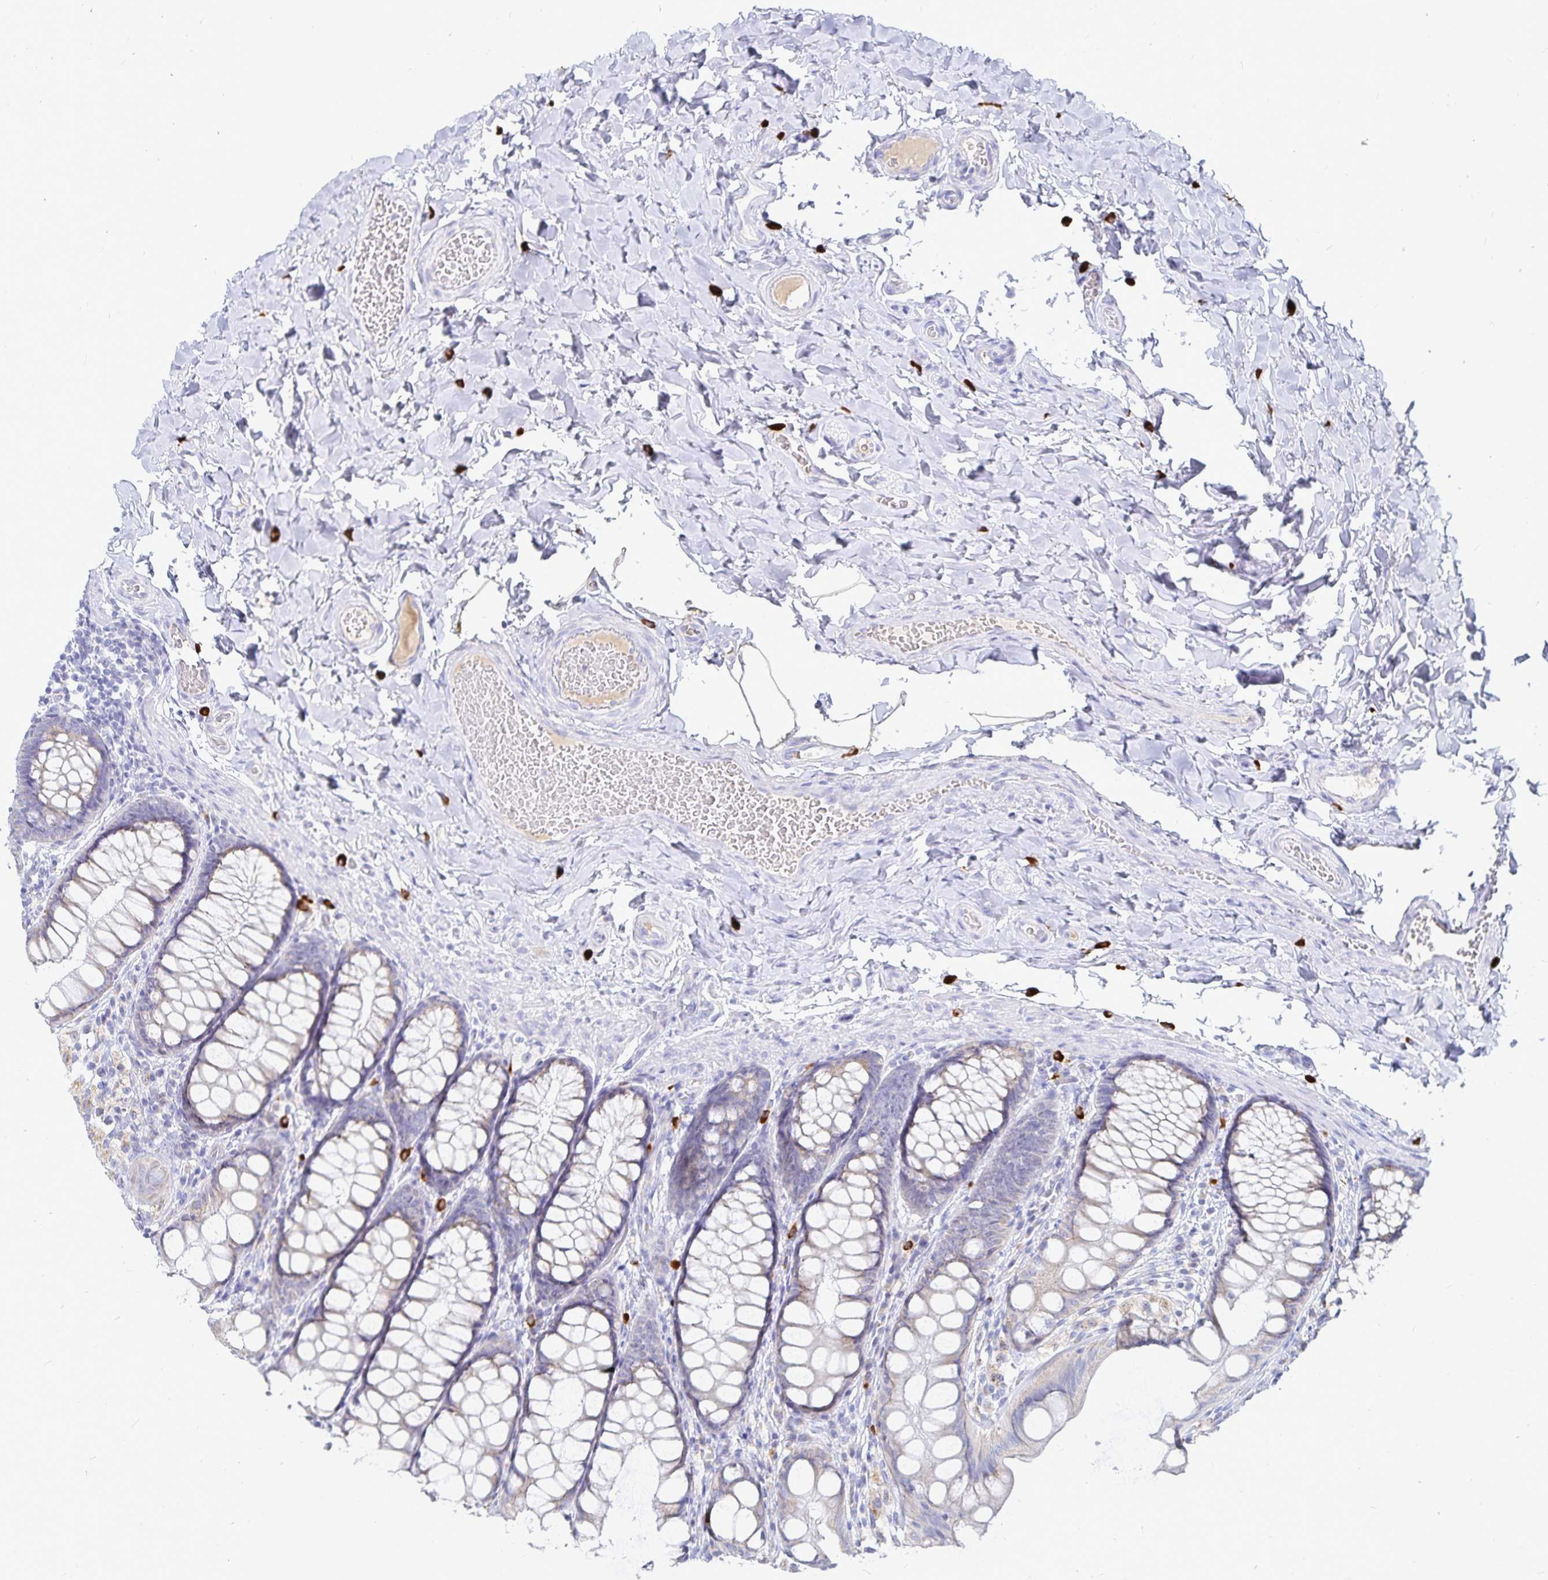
{"staining": {"intensity": "negative", "quantity": "none", "location": "none"}, "tissue": "colon", "cell_type": "Endothelial cells", "image_type": "normal", "snomed": [{"axis": "morphology", "description": "Normal tissue, NOS"}, {"axis": "topography", "description": "Colon"}], "caption": "Endothelial cells show no significant protein expression in benign colon. (Immunohistochemistry, brightfield microscopy, high magnification).", "gene": "PKHD1", "patient": {"sex": "male", "age": 47}}